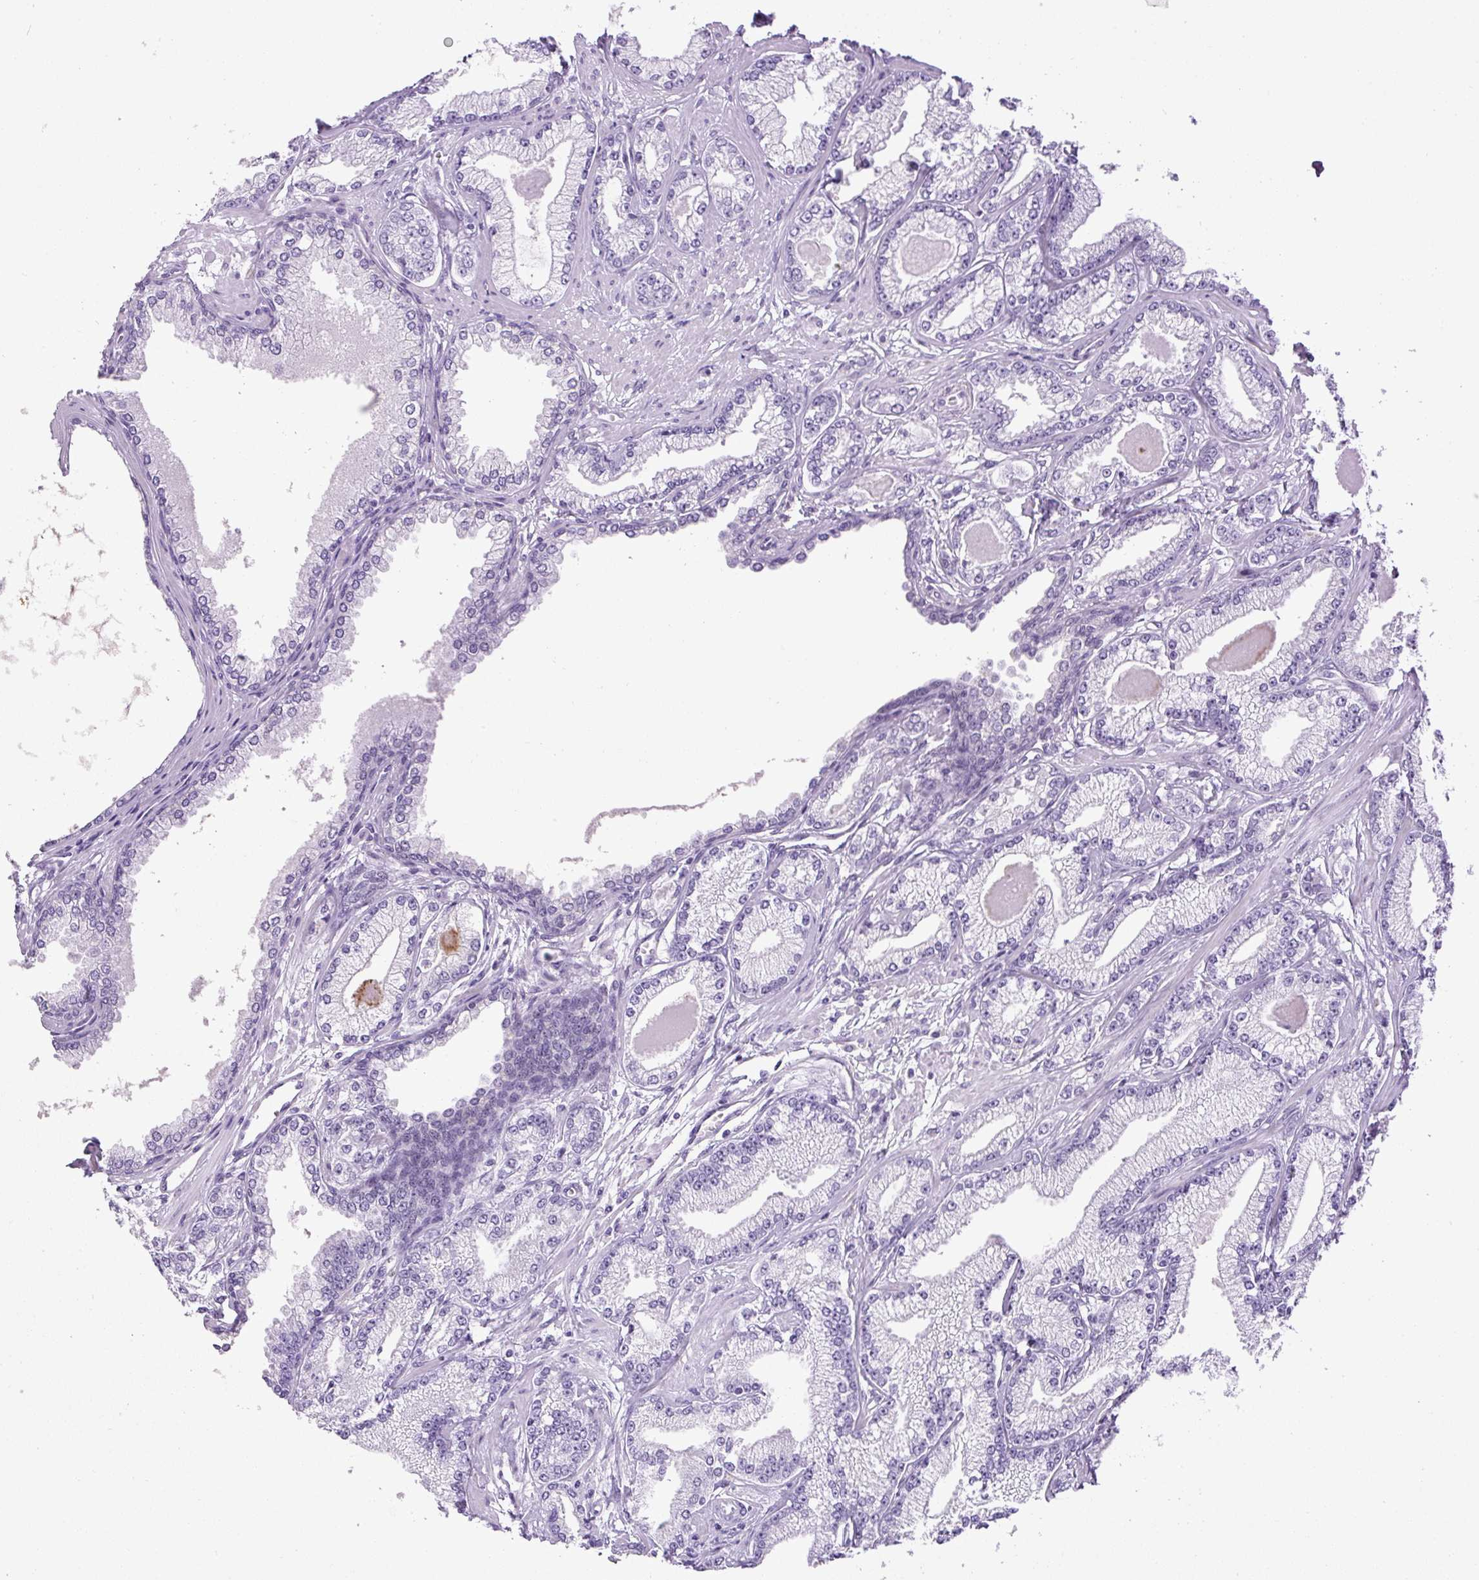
{"staining": {"intensity": "negative", "quantity": "none", "location": "none"}, "tissue": "prostate cancer", "cell_type": "Tumor cells", "image_type": "cancer", "snomed": [{"axis": "morphology", "description": "Adenocarcinoma, Low grade"}, {"axis": "topography", "description": "Prostate"}], "caption": "Immunohistochemistry (IHC) image of neoplastic tissue: prostate cancer (low-grade adenocarcinoma) stained with DAB (3,3'-diaminobenzidine) reveals no significant protein expression in tumor cells.", "gene": "RHBDD2", "patient": {"sex": "male", "age": 64}}